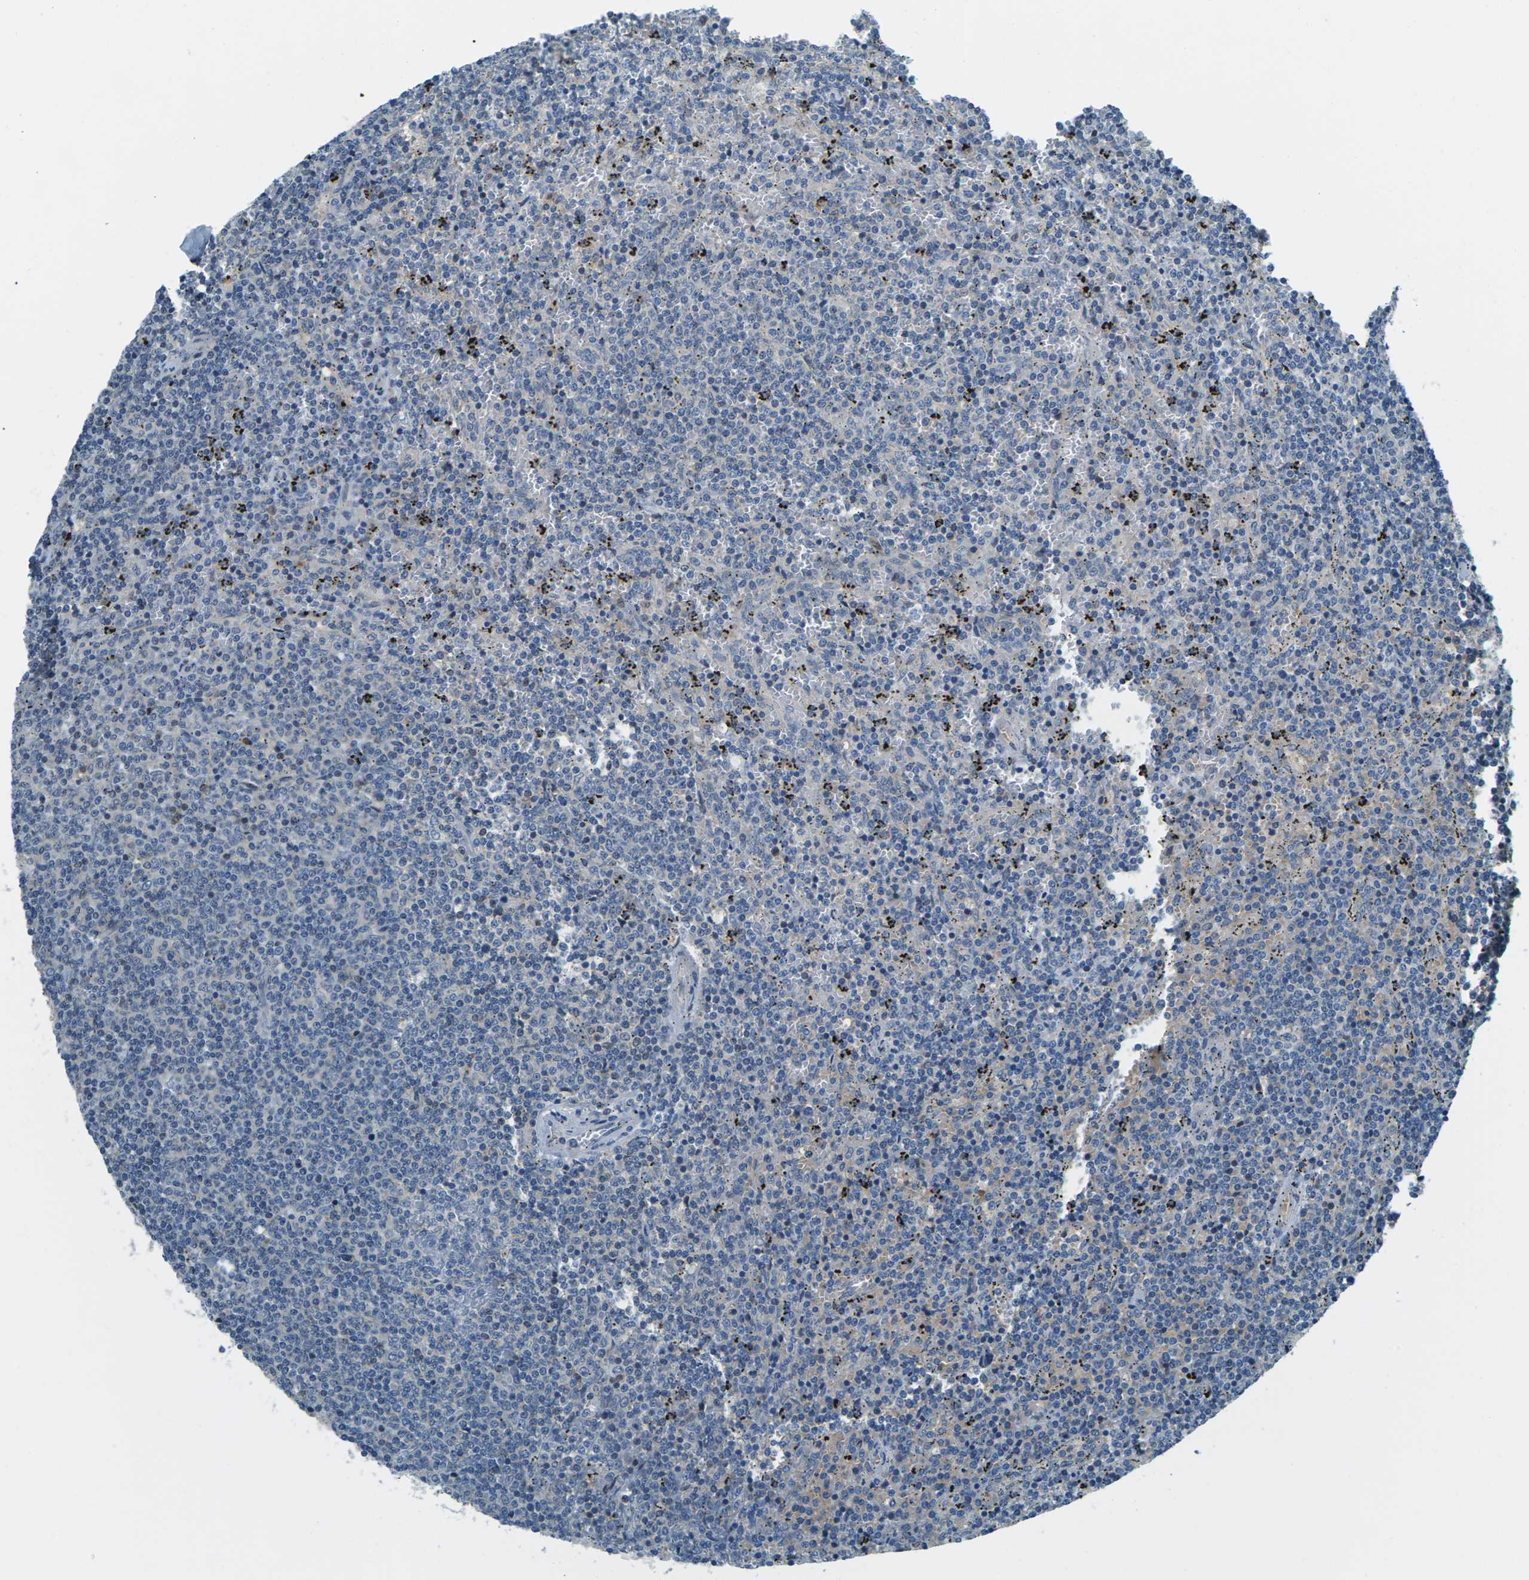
{"staining": {"intensity": "negative", "quantity": "none", "location": "none"}, "tissue": "lymphoma", "cell_type": "Tumor cells", "image_type": "cancer", "snomed": [{"axis": "morphology", "description": "Malignant lymphoma, non-Hodgkin's type, Low grade"}, {"axis": "topography", "description": "Spleen"}], "caption": "There is no significant positivity in tumor cells of lymphoma.", "gene": "NANOS2", "patient": {"sex": "female", "age": 50}}